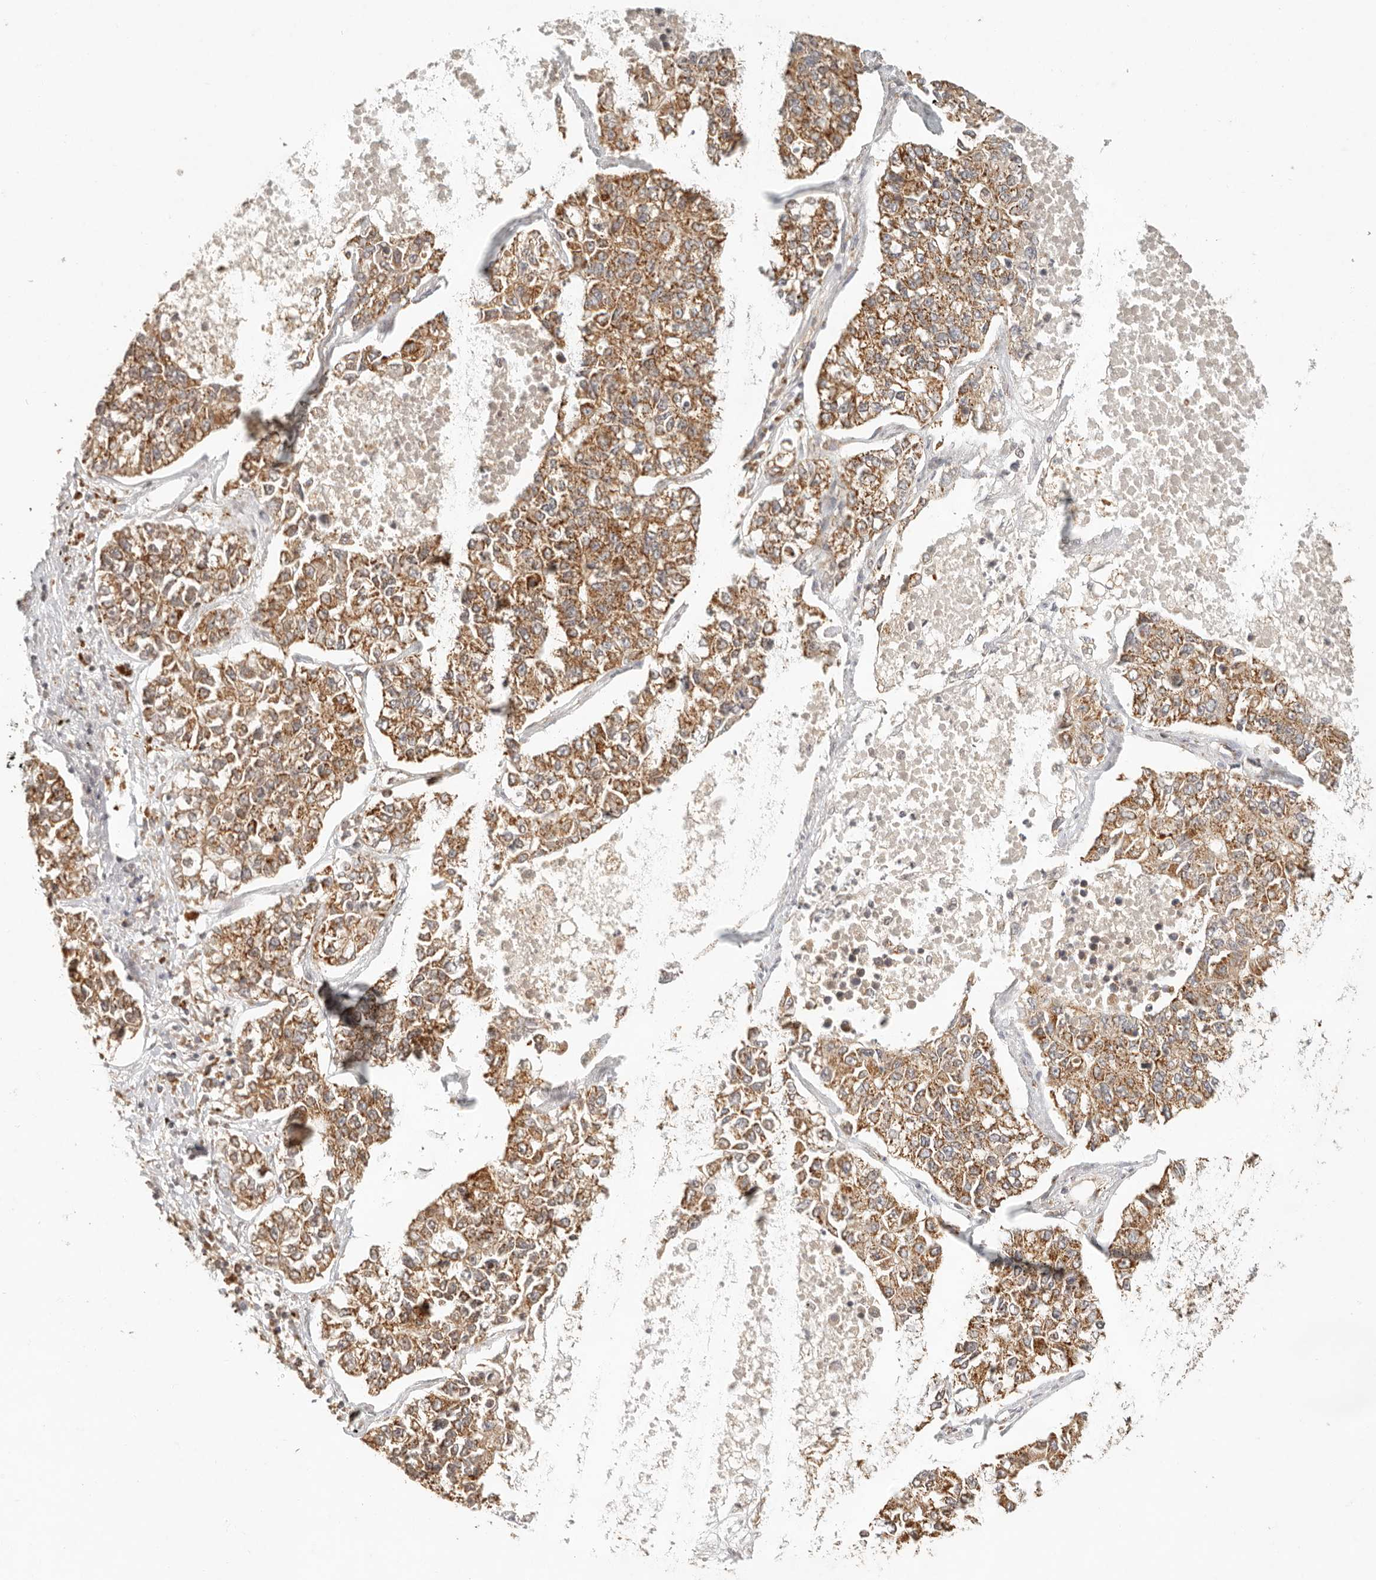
{"staining": {"intensity": "moderate", "quantity": ">75%", "location": "cytoplasmic/membranous"}, "tissue": "lung cancer", "cell_type": "Tumor cells", "image_type": "cancer", "snomed": [{"axis": "morphology", "description": "Adenocarcinoma, NOS"}, {"axis": "topography", "description": "Lung"}], "caption": "Immunohistochemistry (DAB) staining of lung cancer (adenocarcinoma) displays moderate cytoplasmic/membranous protein expression in about >75% of tumor cells. (Stains: DAB (3,3'-diaminobenzidine) in brown, nuclei in blue, Microscopy: brightfield microscopy at high magnification).", "gene": "MRPL55", "patient": {"sex": "male", "age": 49}}